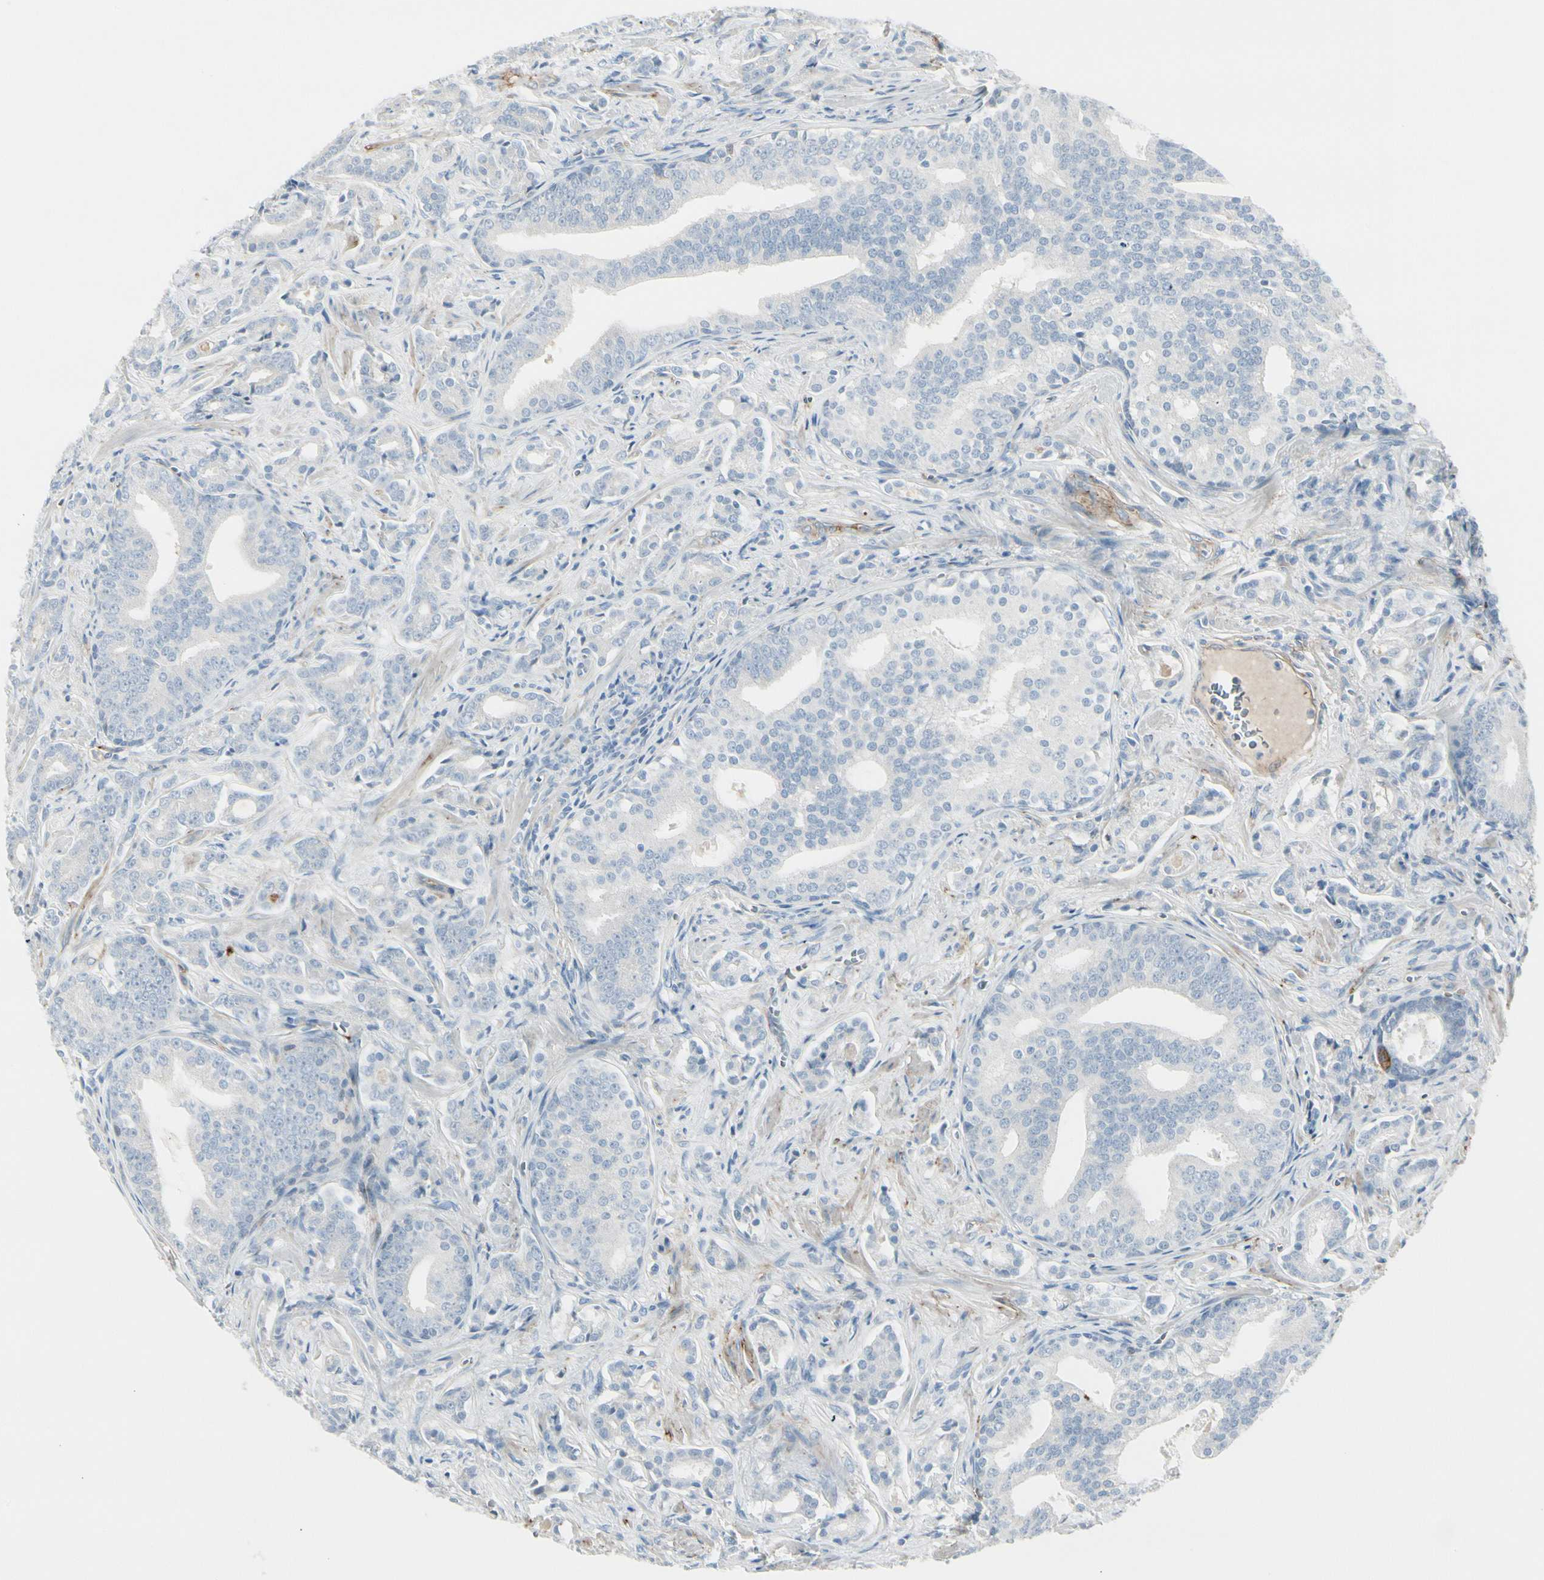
{"staining": {"intensity": "negative", "quantity": "none", "location": "none"}, "tissue": "prostate cancer", "cell_type": "Tumor cells", "image_type": "cancer", "snomed": [{"axis": "morphology", "description": "Adenocarcinoma, Low grade"}, {"axis": "topography", "description": "Prostate"}], "caption": "Immunohistochemical staining of low-grade adenocarcinoma (prostate) demonstrates no significant positivity in tumor cells.", "gene": "CACNA2D1", "patient": {"sex": "male", "age": 58}}